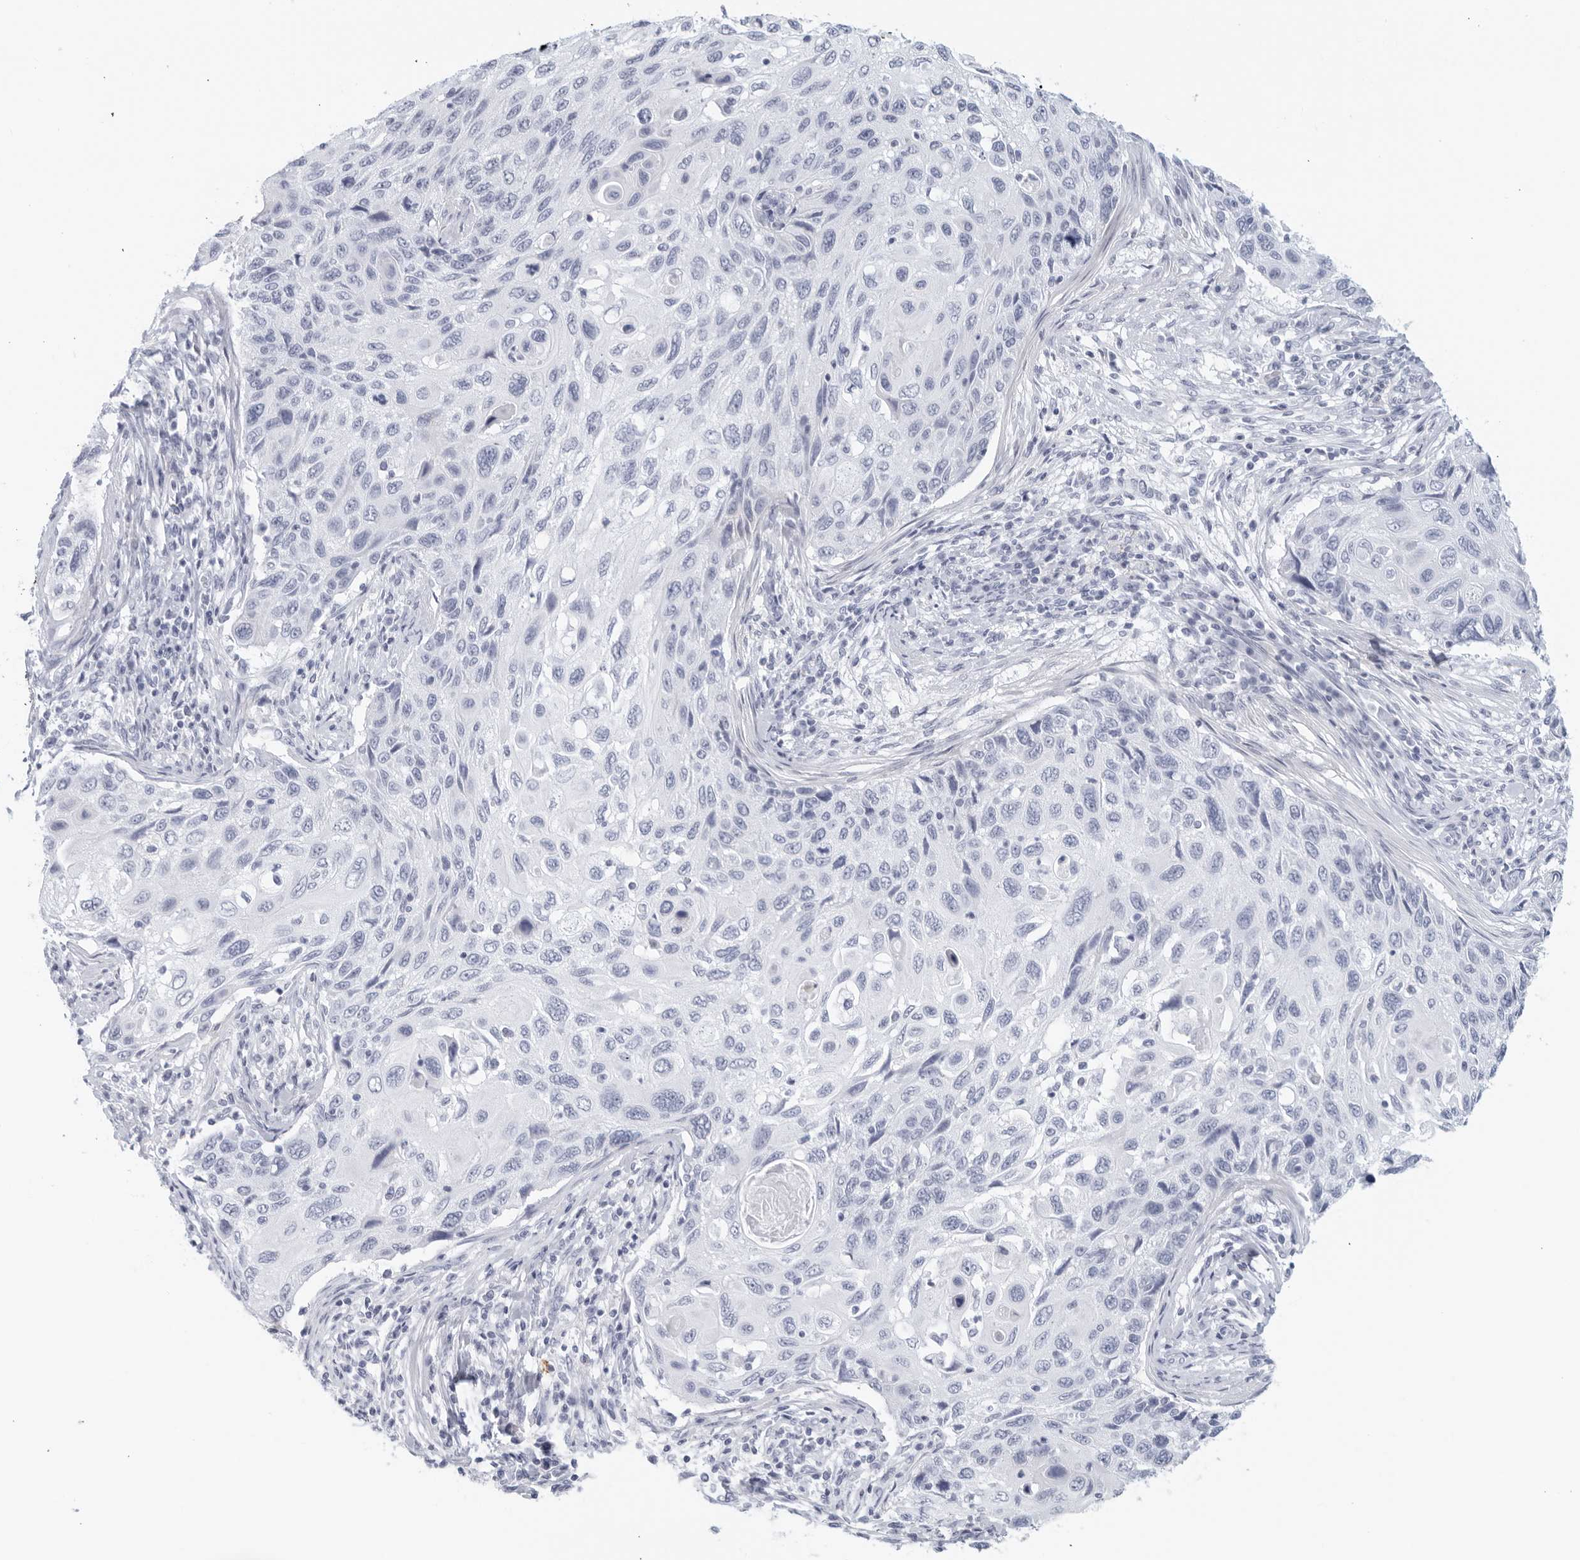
{"staining": {"intensity": "negative", "quantity": "none", "location": "none"}, "tissue": "cervical cancer", "cell_type": "Tumor cells", "image_type": "cancer", "snomed": [{"axis": "morphology", "description": "Squamous cell carcinoma, NOS"}, {"axis": "topography", "description": "Cervix"}], "caption": "This histopathology image is of cervical cancer (squamous cell carcinoma) stained with immunohistochemistry (IHC) to label a protein in brown with the nuclei are counter-stained blue. There is no staining in tumor cells.", "gene": "FGG", "patient": {"sex": "female", "age": 70}}